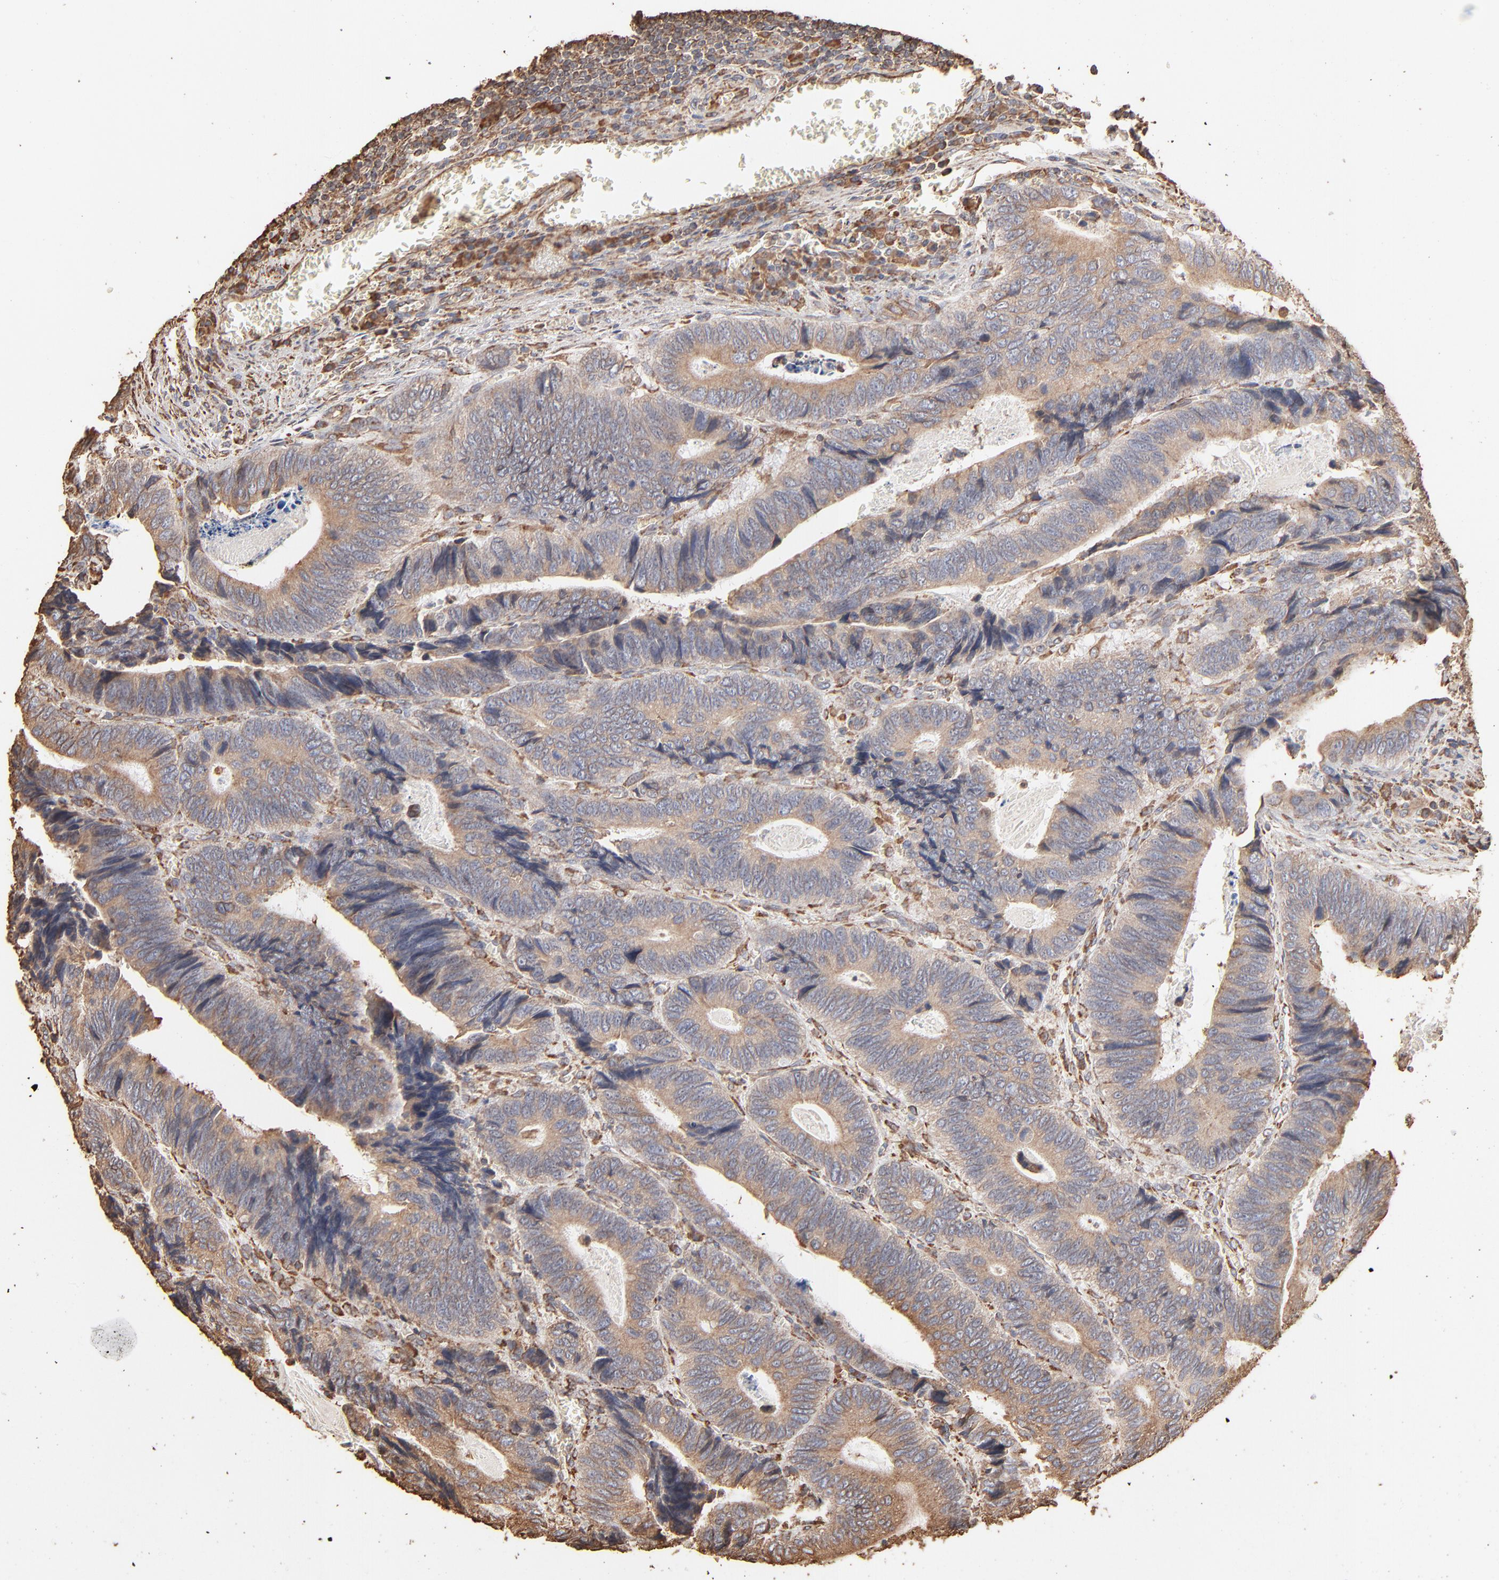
{"staining": {"intensity": "weak", "quantity": ">75%", "location": "cytoplasmic/membranous"}, "tissue": "colorectal cancer", "cell_type": "Tumor cells", "image_type": "cancer", "snomed": [{"axis": "morphology", "description": "Adenocarcinoma, NOS"}, {"axis": "topography", "description": "Colon"}], "caption": "Immunohistochemical staining of human colorectal cancer exhibits low levels of weak cytoplasmic/membranous staining in about >75% of tumor cells. Using DAB (brown) and hematoxylin (blue) stains, captured at high magnification using brightfield microscopy.", "gene": "PDIA3", "patient": {"sex": "male", "age": 72}}